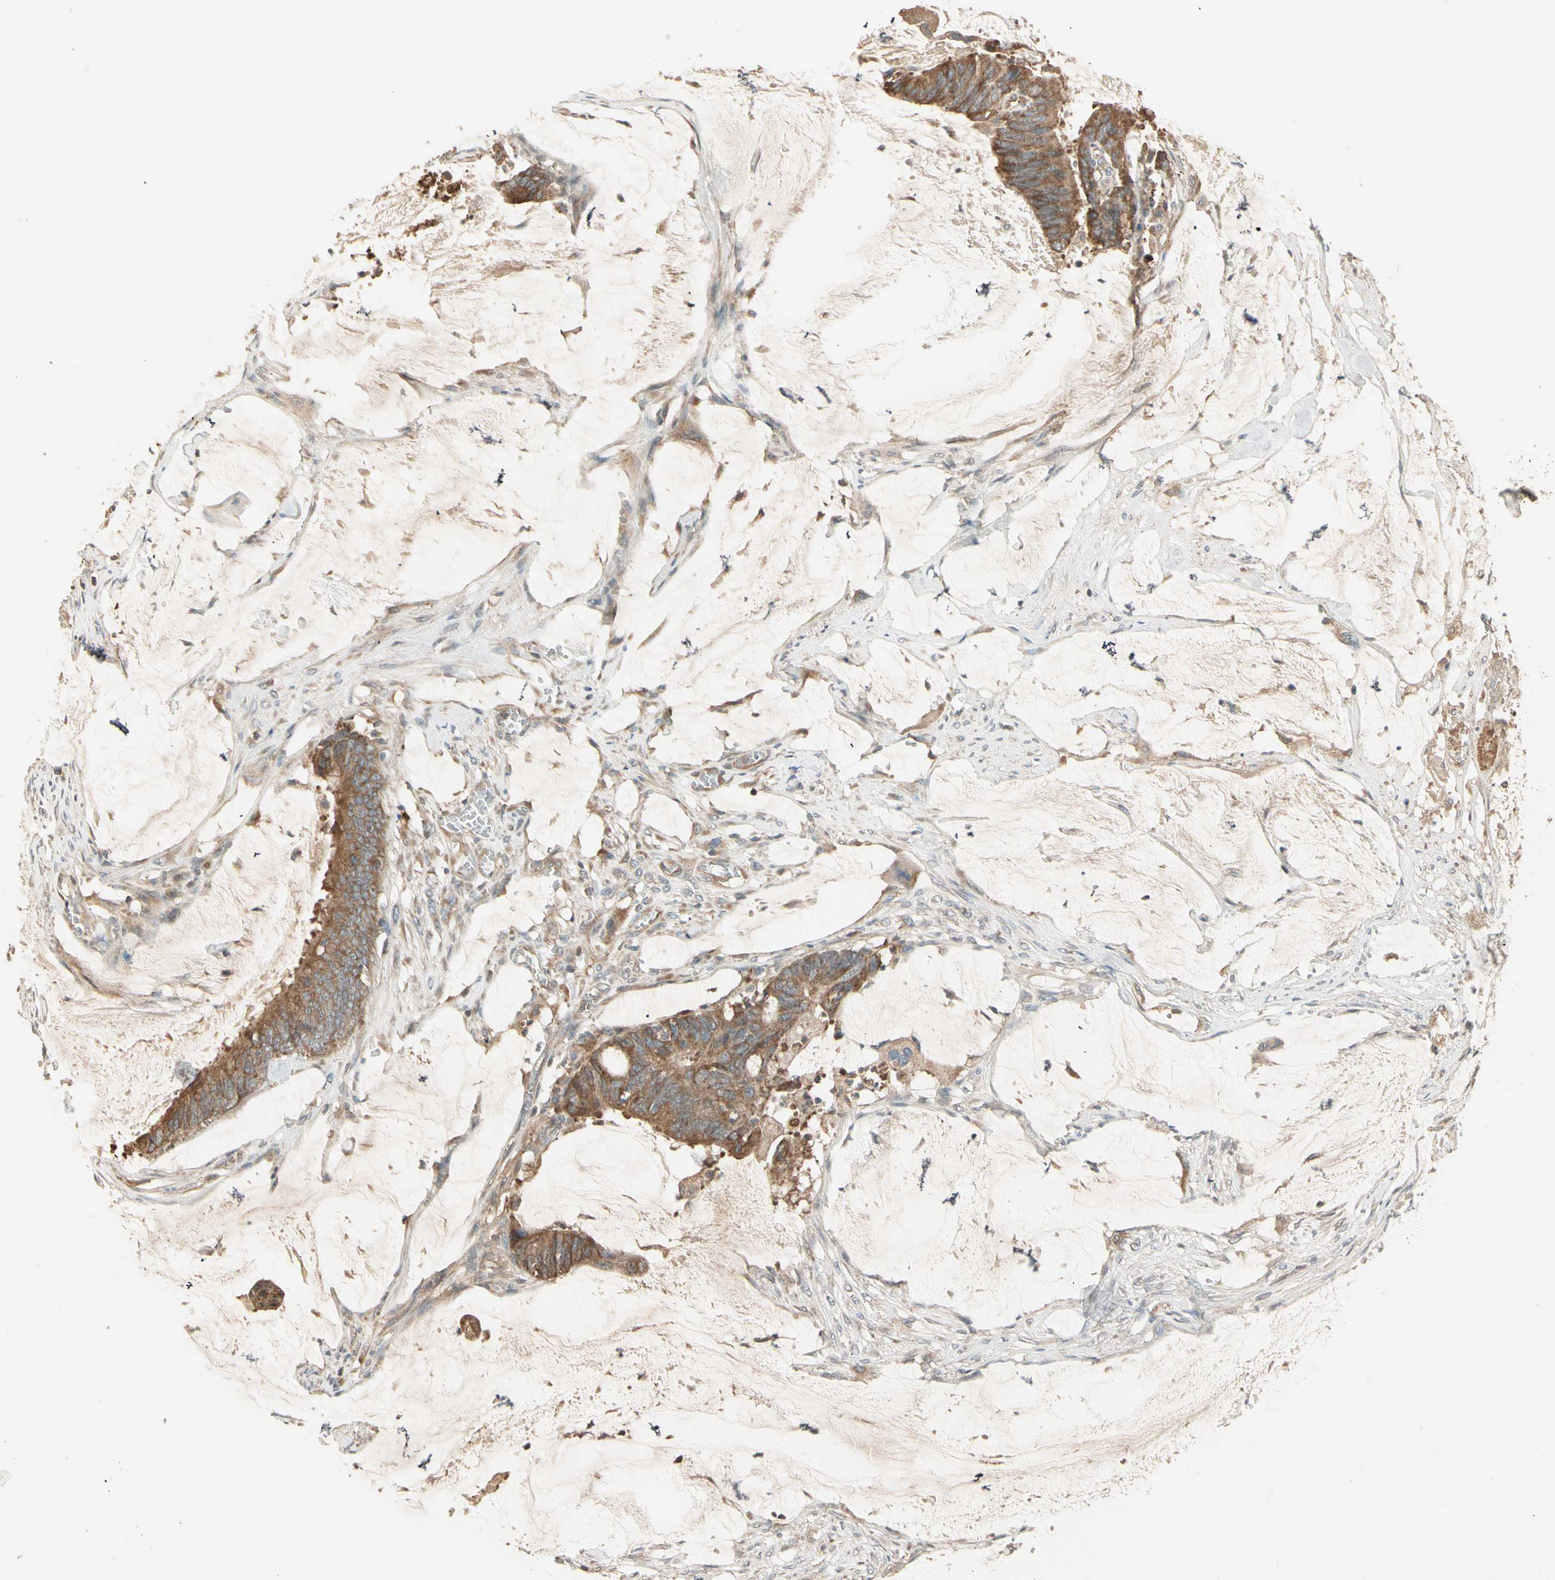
{"staining": {"intensity": "moderate", "quantity": ">75%", "location": "cytoplasmic/membranous"}, "tissue": "colorectal cancer", "cell_type": "Tumor cells", "image_type": "cancer", "snomed": [{"axis": "morphology", "description": "Adenocarcinoma, NOS"}, {"axis": "topography", "description": "Rectum"}], "caption": "Protein expression analysis of human colorectal cancer (adenocarcinoma) reveals moderate cytoplasmic/membranous staining in about >75% of tumor cells.", "gene": "TNFRSF21", "patient": {"sex": "female", "age": 66}}